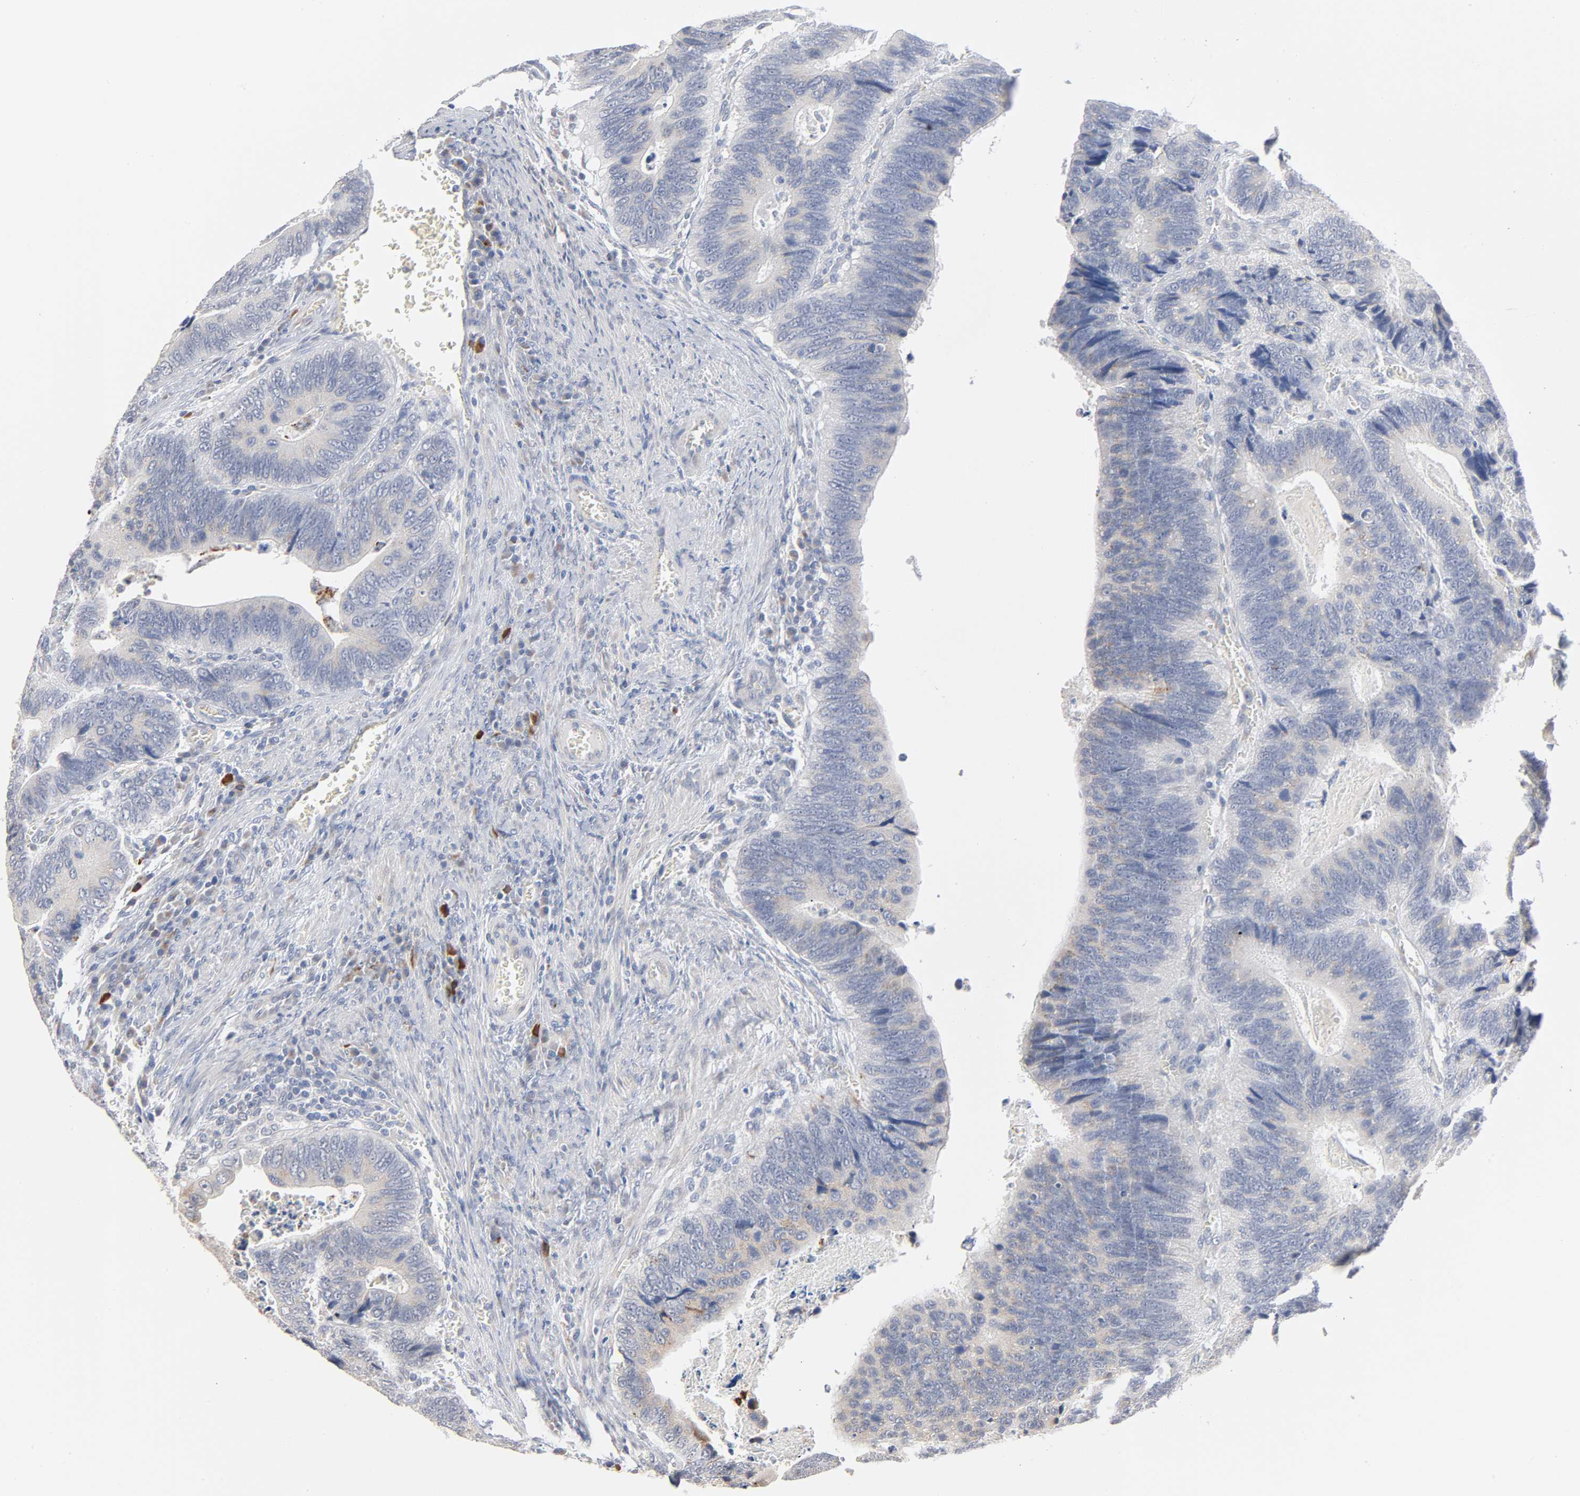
{"staining": {"intensity": "weak", "quantity": ">75%", "location": "cytoplasmic/membranous"}, "tissue": "colorectal cancer", "cell_type": "Tumor cells", "image_type": "cancer", "snomed": [{"axis": "morphology", "description": "Adenocarcinoma, NOS"}, {"axis": "topography", "description": "Colon"}], "caption": "Human colorectal cancer (adenocarcinoma) stained for a protein (brown) displays weak cytoplasmic/membranous positive expression in about >75% of tumor cells.", "gene": "AK7", "patient": {"sex": "male", "age": 72}}